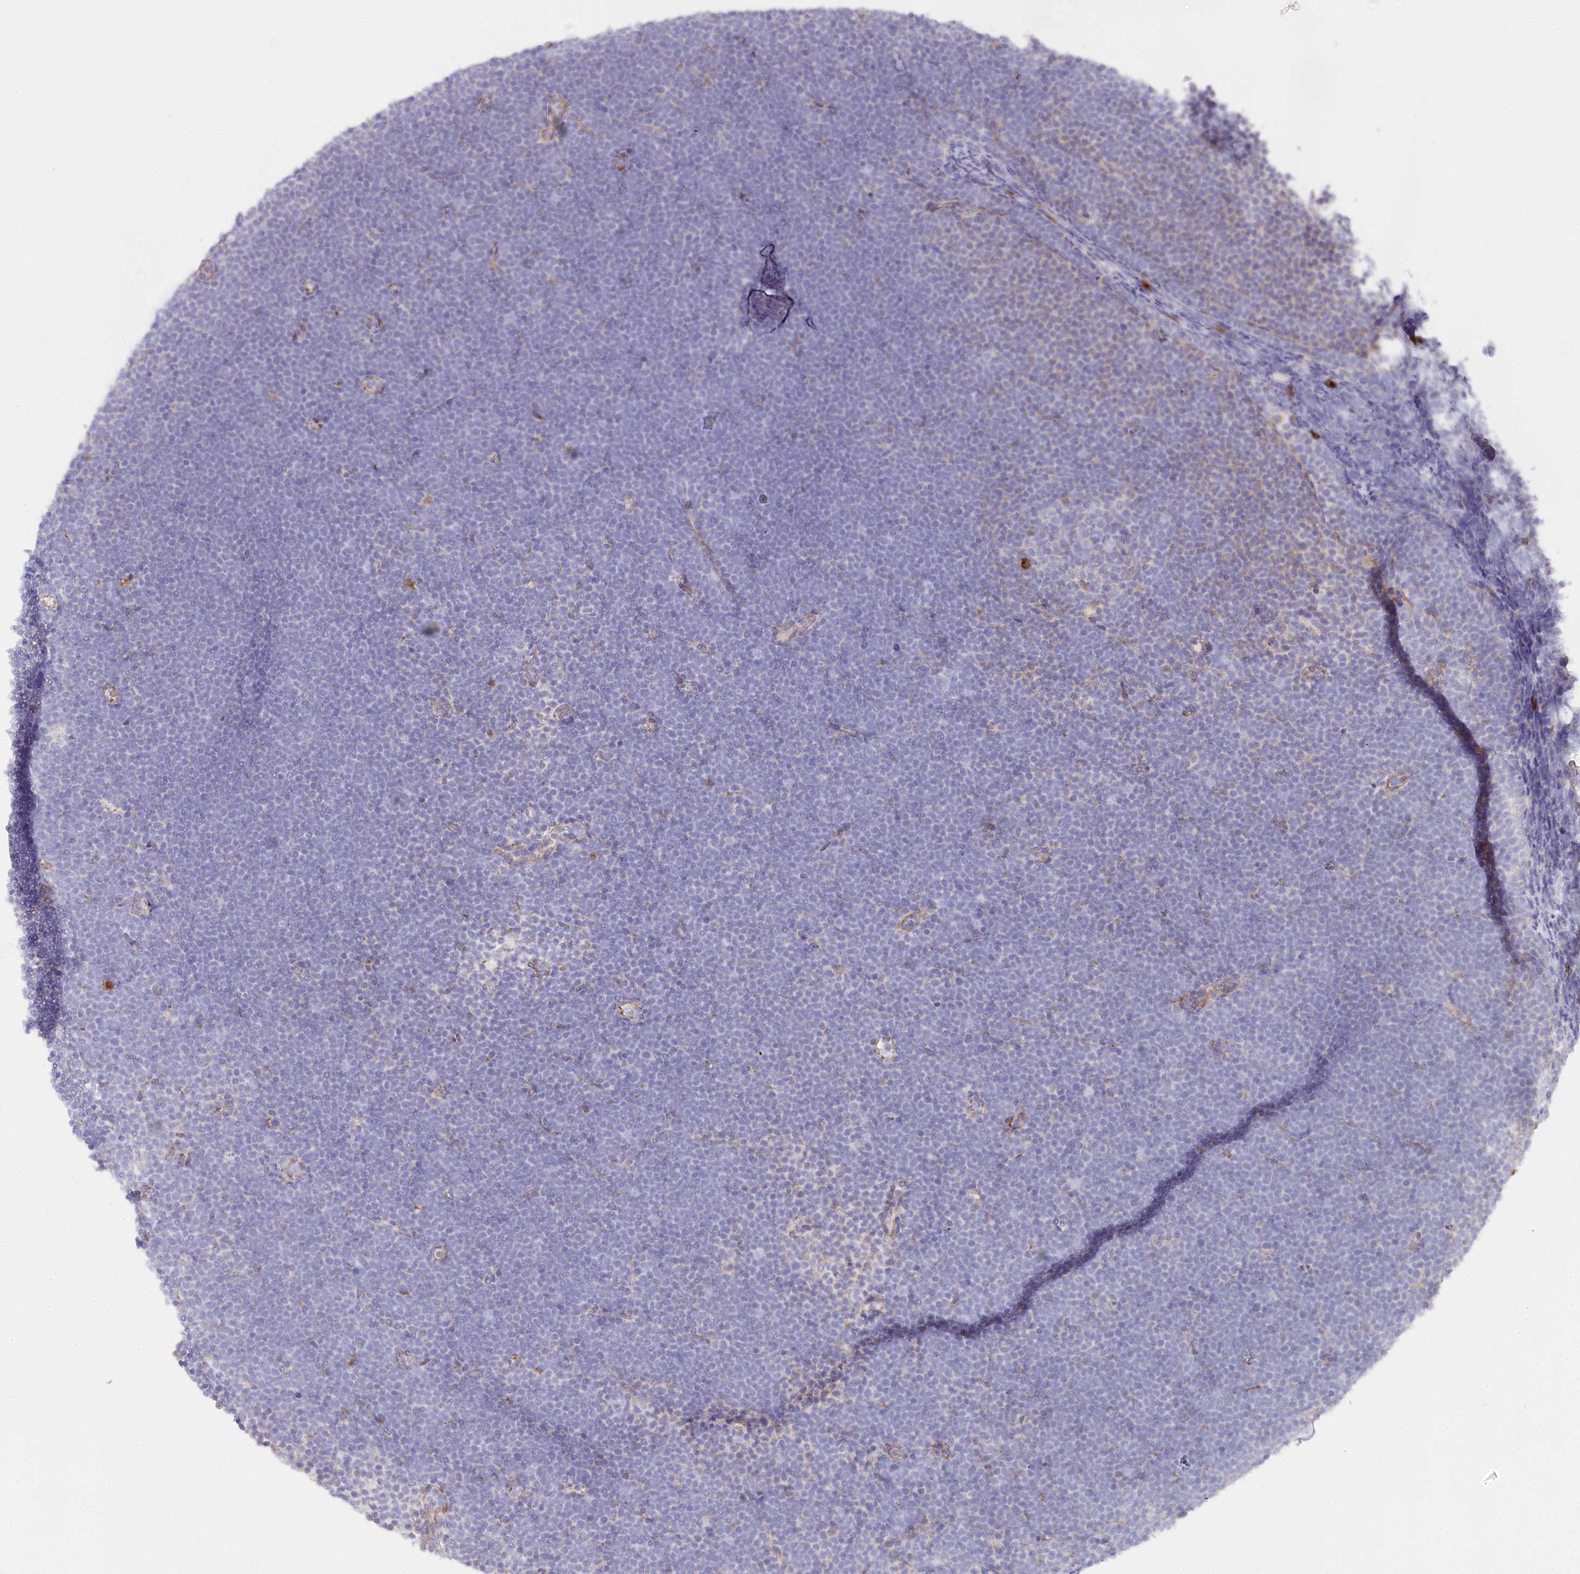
{"staining": {"intensity": "negative", "quantity": "none", "location": "none"}, "tissue": "lymphoma", "cell_type": "Tumor cells", "image_type": "cancer", "snomed": [{"axis": "morphology", "description": "Malignant lymphoma, non-Hodgkin's type, High grade"}, {"axis": "topography", "description": "Lymph node"}], "caption": "Immunohistochemistry of lymphoma shows no staining in tumor cells.", "gene": "POGLUT1", "patient": {"sex": "male", "age": 13}}